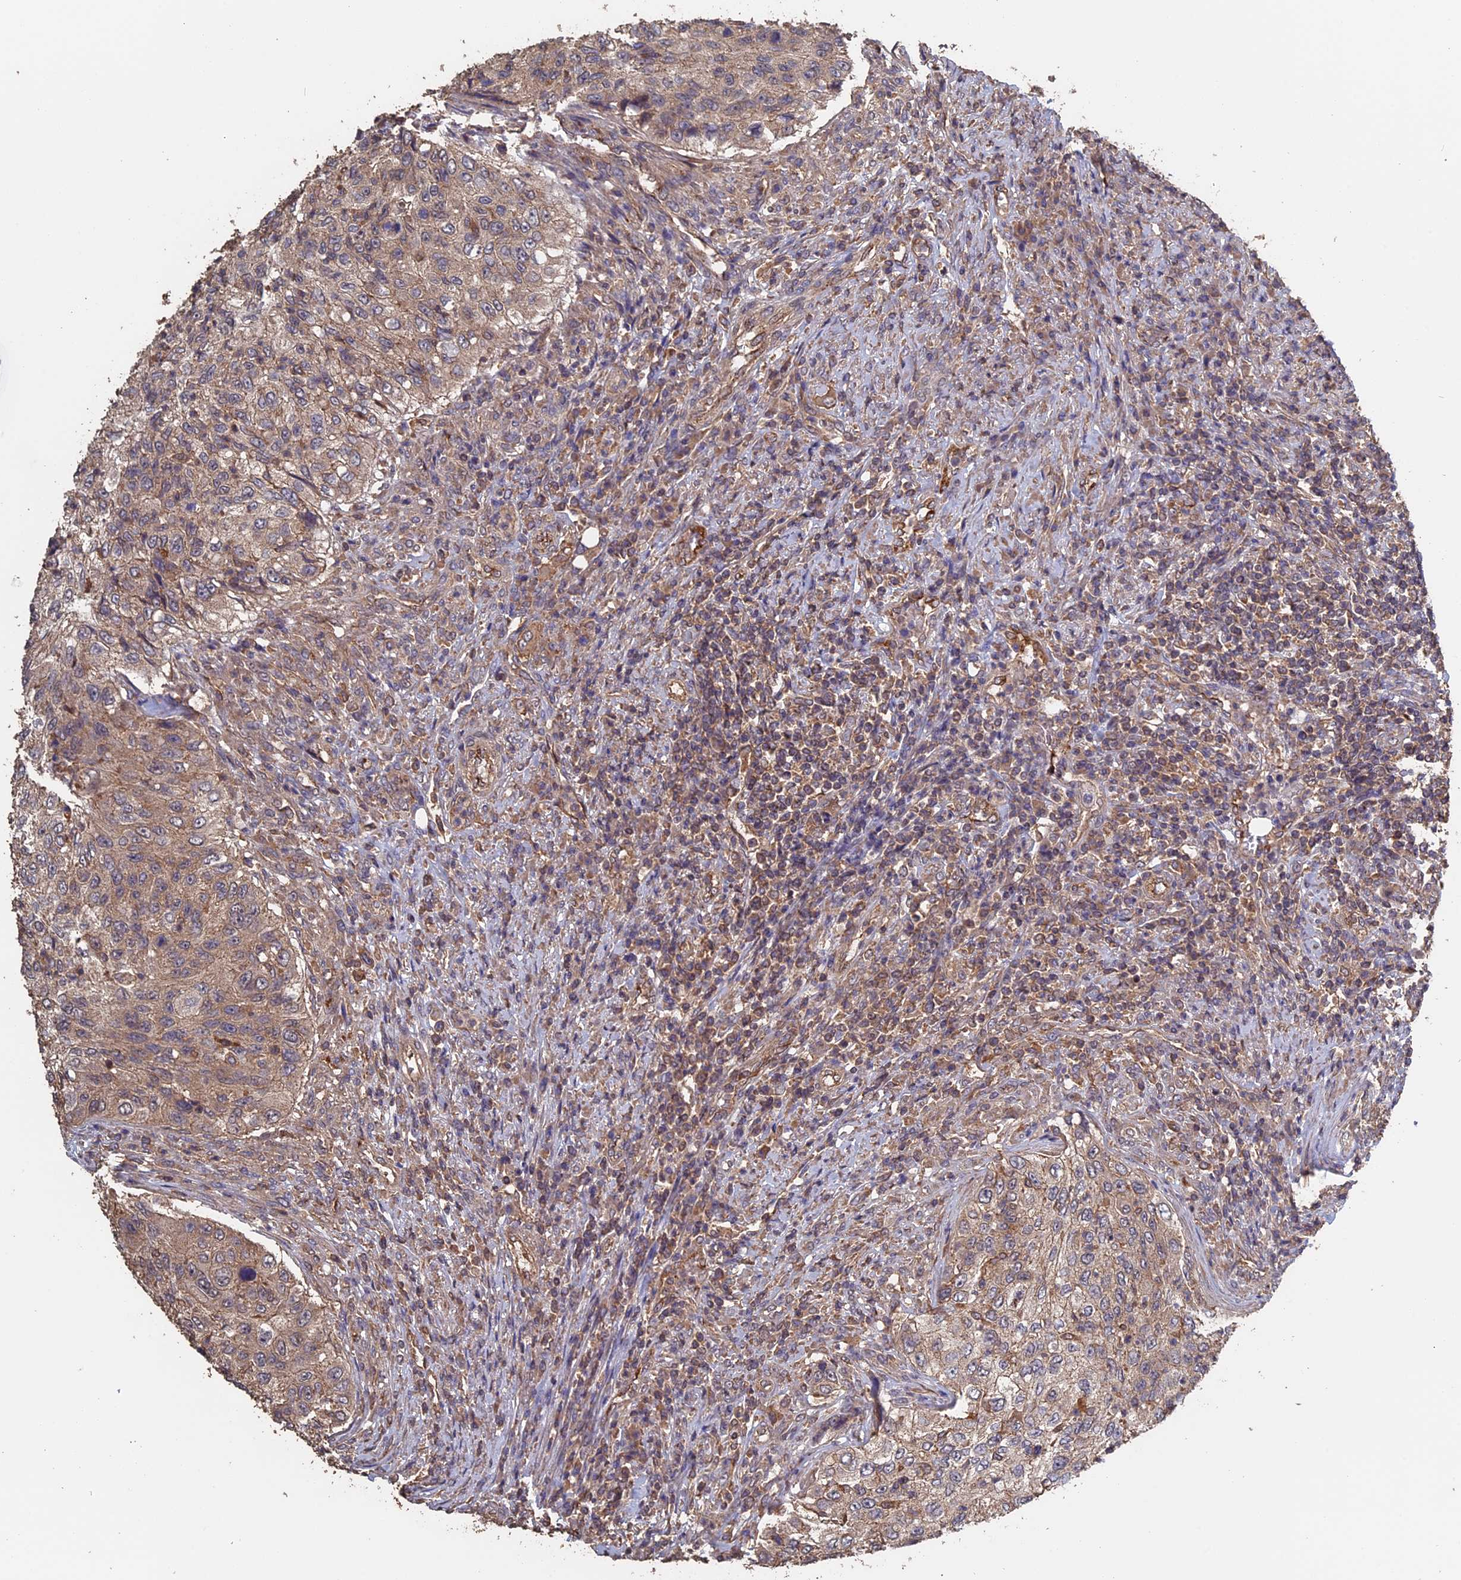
{"staining": {"intensity": "weak", "quantity": "25%-75%", "location": "cytoplasmic/membranous"}, "tissue": "urothelial cancer", "cell_type": "Tumor cells", "image_type": "cancer", "snomed": [{"axis": "morphology", "description": "Urothelial carcinoma, High grade"}, {"axis": "topography", "description": "Urinary bladder"}], "caption": "Urothelial cancer stained with immunohistochemistry (IHC) reveals weak cytoplasmic/membranous expression in about 25%-75% of tumor cells. The staining was performed using DAB to visualize the protein expression in brown, while the nuclei were stained in blue with hematoxylin (Magnification: 20x).", "gene": "PIGQ", "patient": {"sex": "female", "age": 60}}